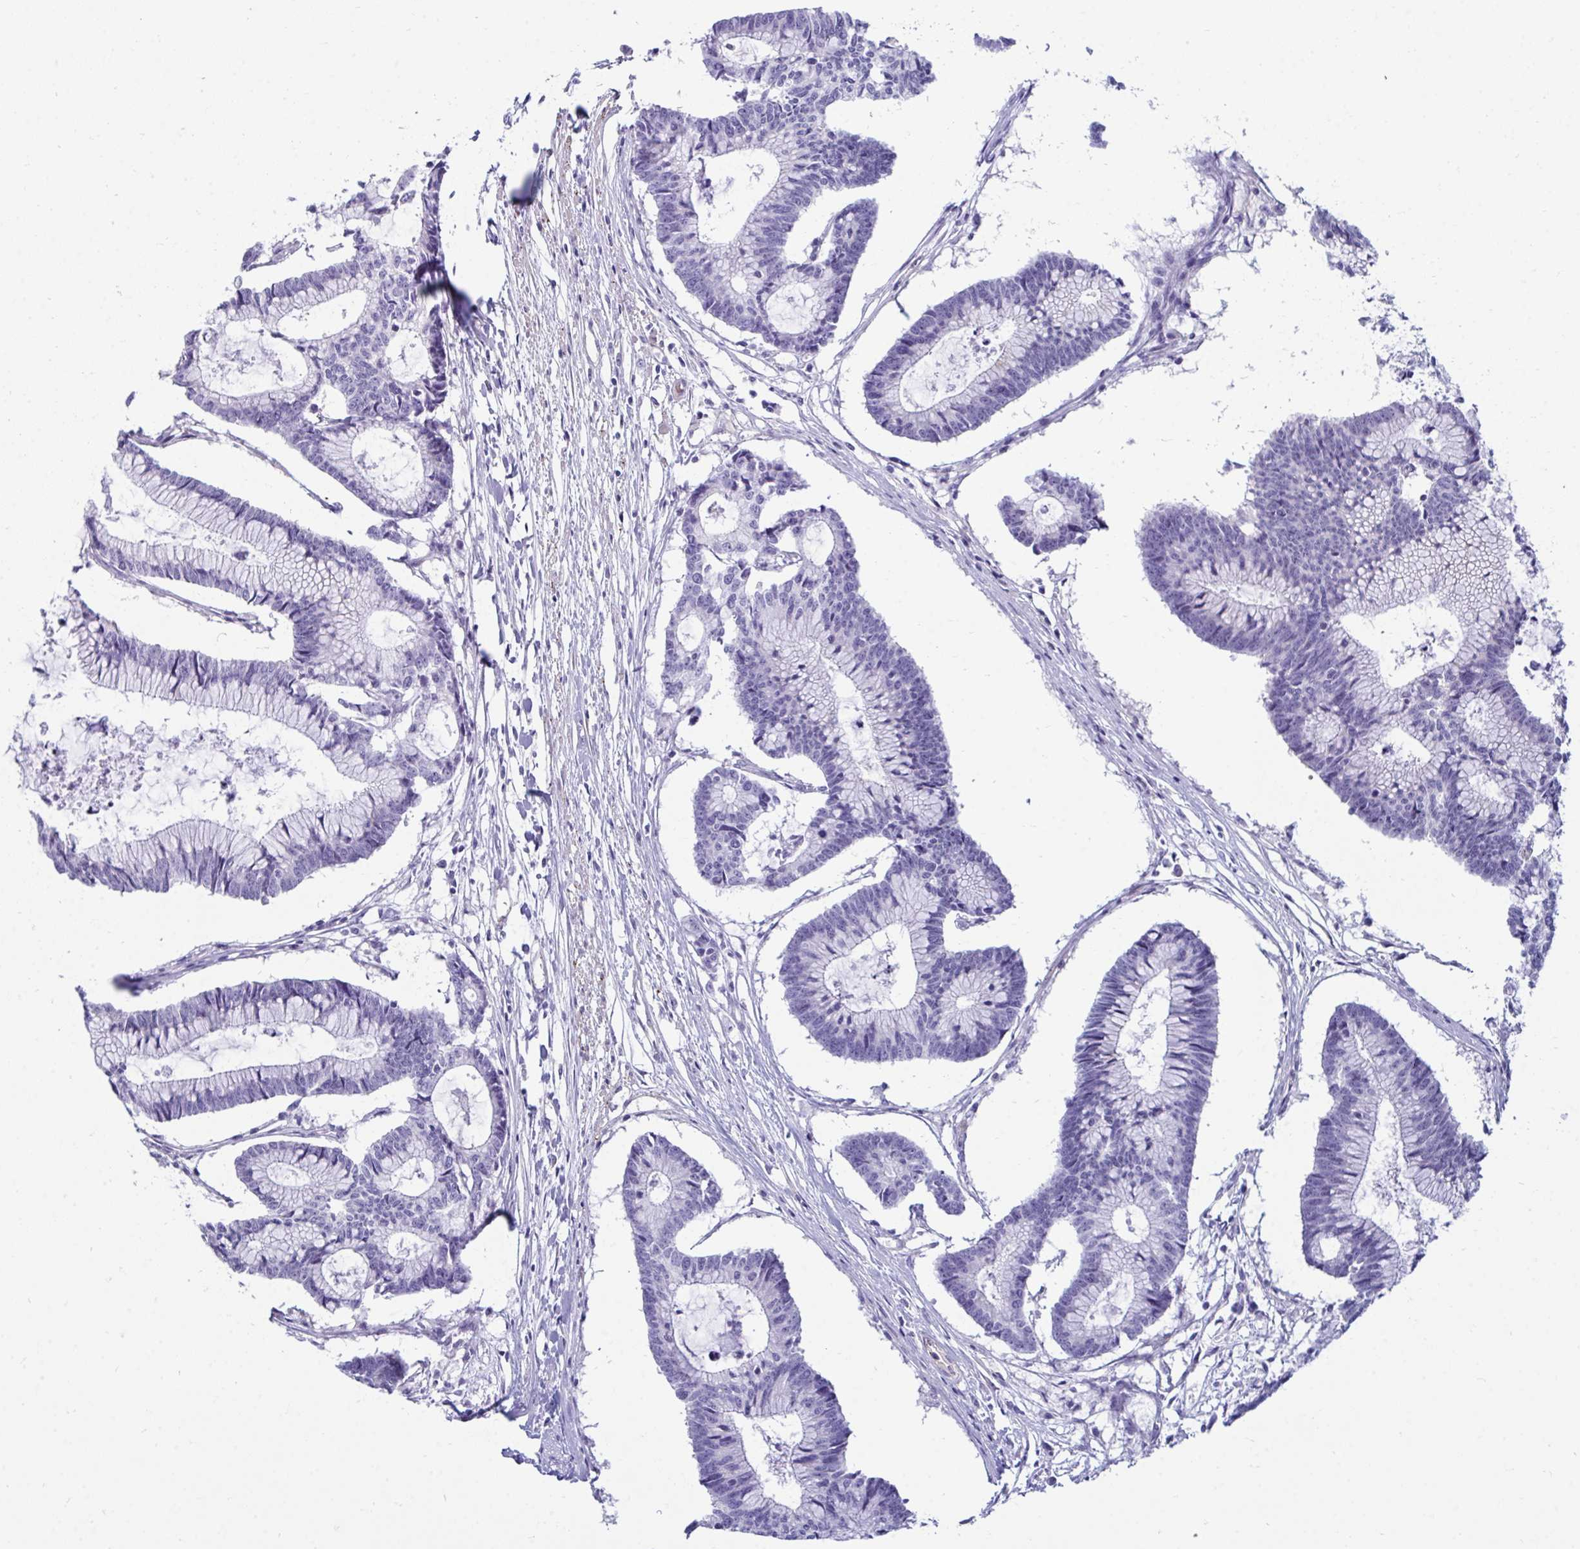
{"staining": {"intensity": "negative", "quantity": "none", "location": "none"}, "tissue": "colorectal cancer", "cell_type": "Tumor cells", "image_type": "cancer", "snomed": [{"axis": "morphology", "description": "Adenocarcinoma, NOS"}, {"axis": "topography", "description": "Colon"}], "caption": "A photomicrograph of colorectal cancer stained for a protein shows no brown staining in tumor cells. The staining was performed using DAB (3,3'-diaminobenzidine) to visualize the protein expression in brown, while the nuclei were stained in blue with hematoxylin (Magnification: 20x).", "gene": "UBL3", "patient": {"sex": "female", "age": 78}}